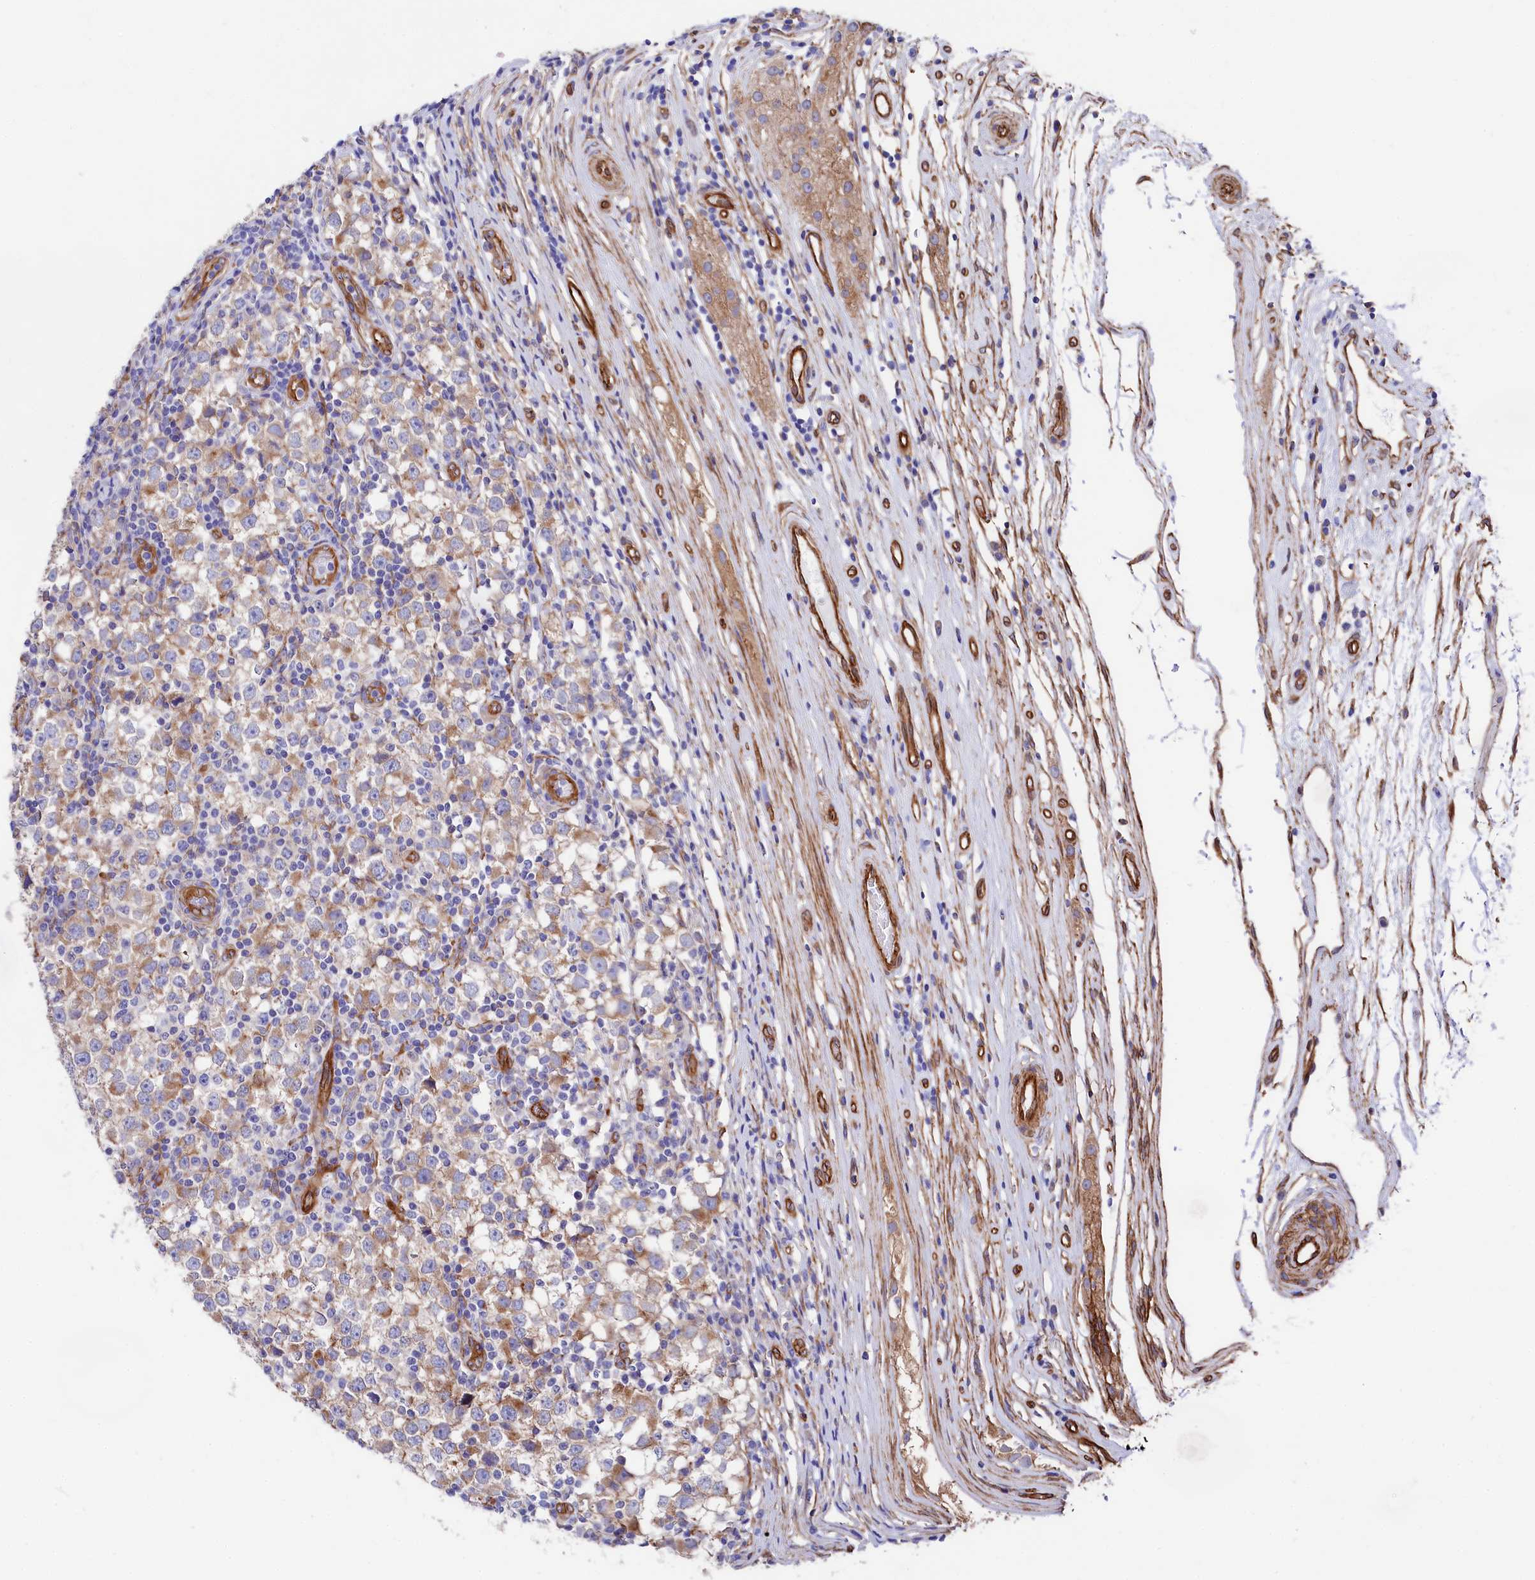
{"staining": {"intensity": "moderate", "quantity": "<25%", "location": "cytoplasmic/membranous"}, "tissue": "testis cancer", "cell_type": "Tumor cells", "image_type": "cancer", "snomed": [{"axis": "morphology", "description": "Seminoma, NOS"}, {"axis": "topography", "description": "Testis"}], "caption": "Brown immunohistochemical staining in testis seminoma displays moderate cytoplasmic/membranous expression in about <25% of tumor cells.", "gene": "TNKS1BP1", "patient": {"sex": "male", "age": 65}}